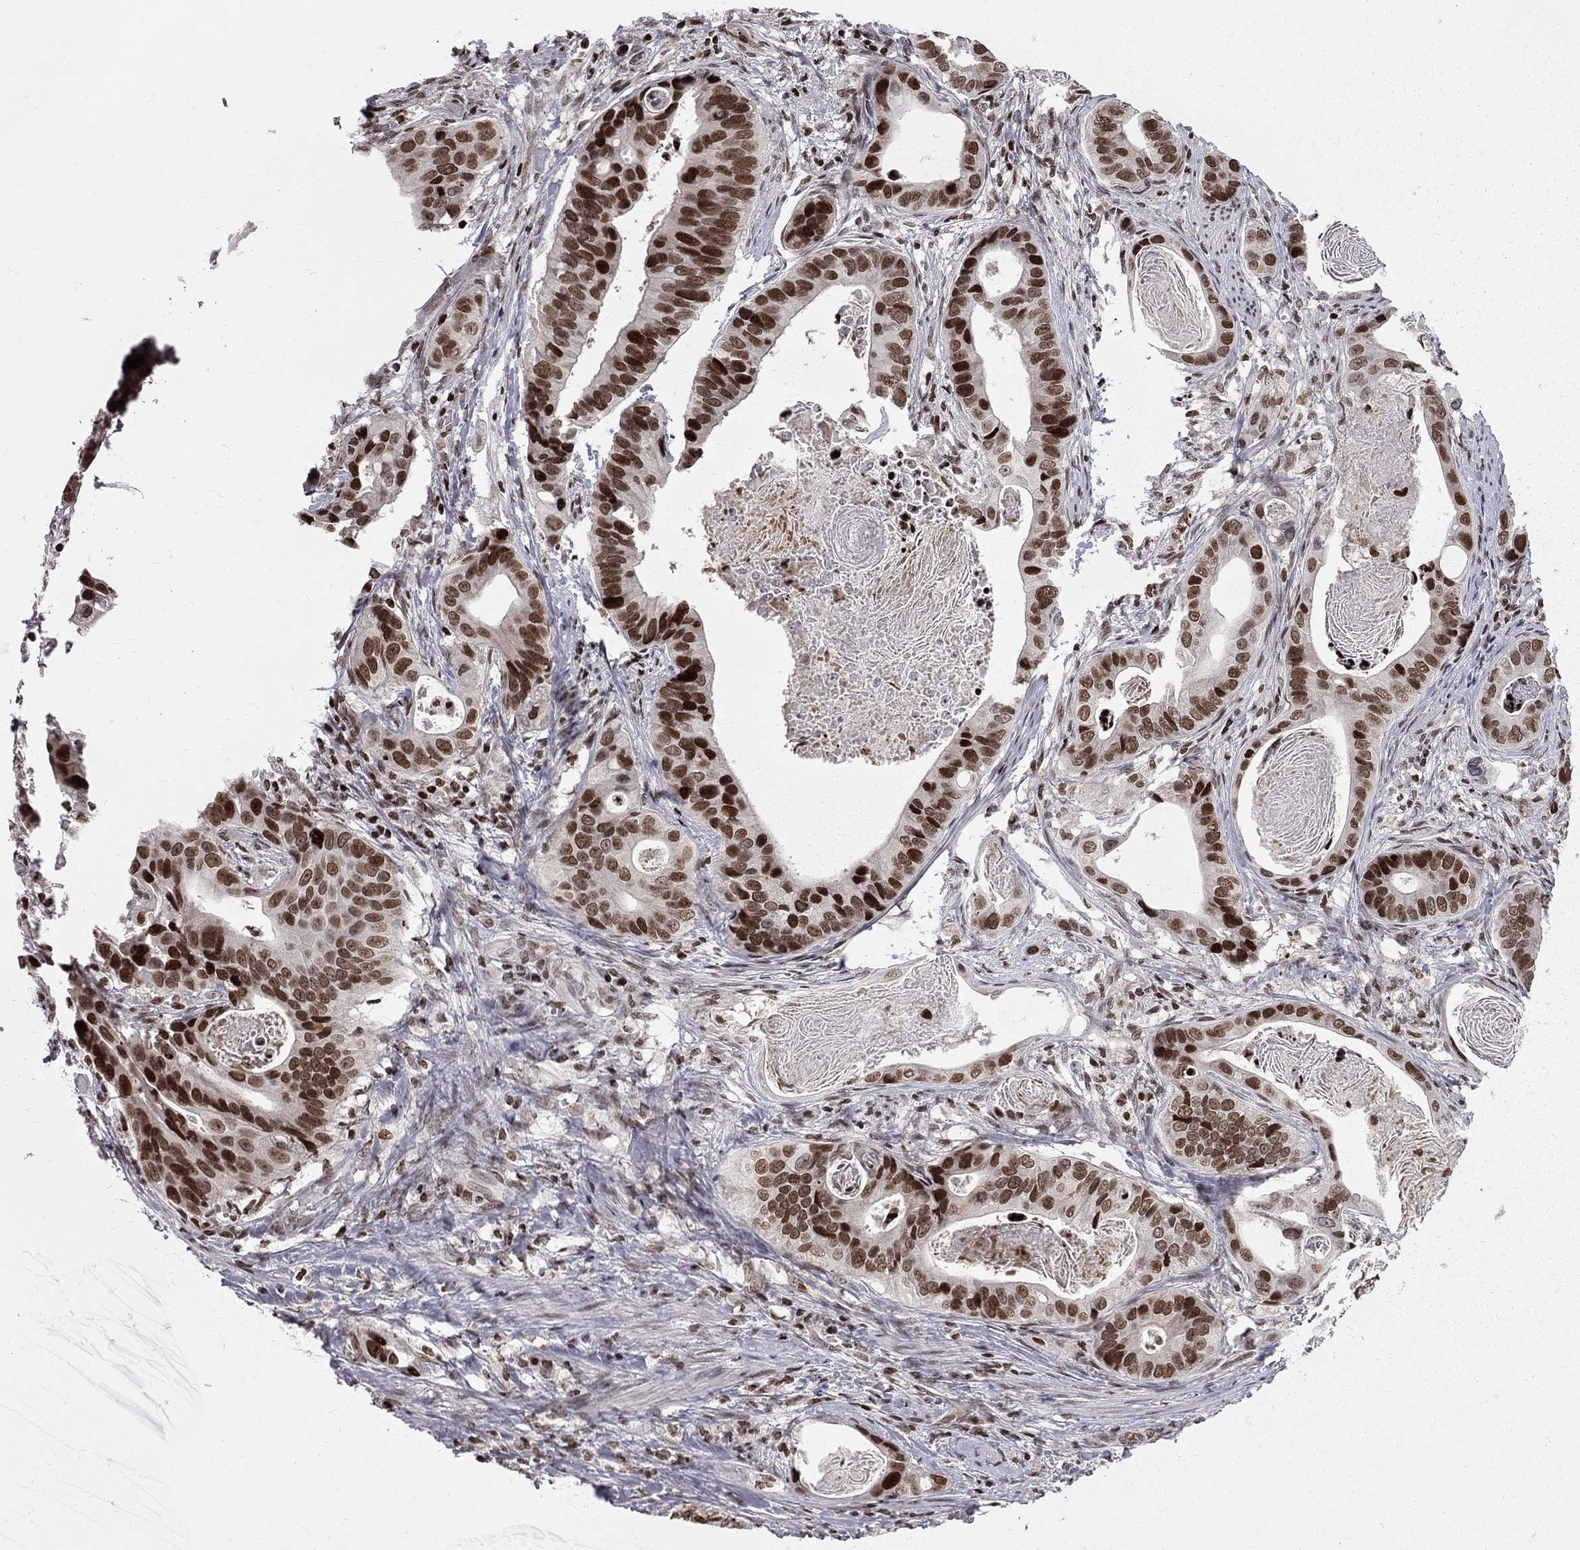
{"staining": {"intensity": "strong", "quantity": ">75%", "location": "nuclear"}, "tissue": "stomach cancer", "cell_type": "Tumor cells", "image_type": "cancer", "snomed": [{"axis": "morphology", "description": "Adenocarcinoma, NOS"}, {"axis": "topography", "description": "Stomach"}], "caption": "Immunohistochemistry histopathology image of human stomach cancer (adenocarcinoma) stained for a protein (brown), which displays high levels of strong nuclear positivity in approximately >75% of tumor cells.", "gene": "RNASEH2C", "patient": {"sex": "male", "age": 84}}